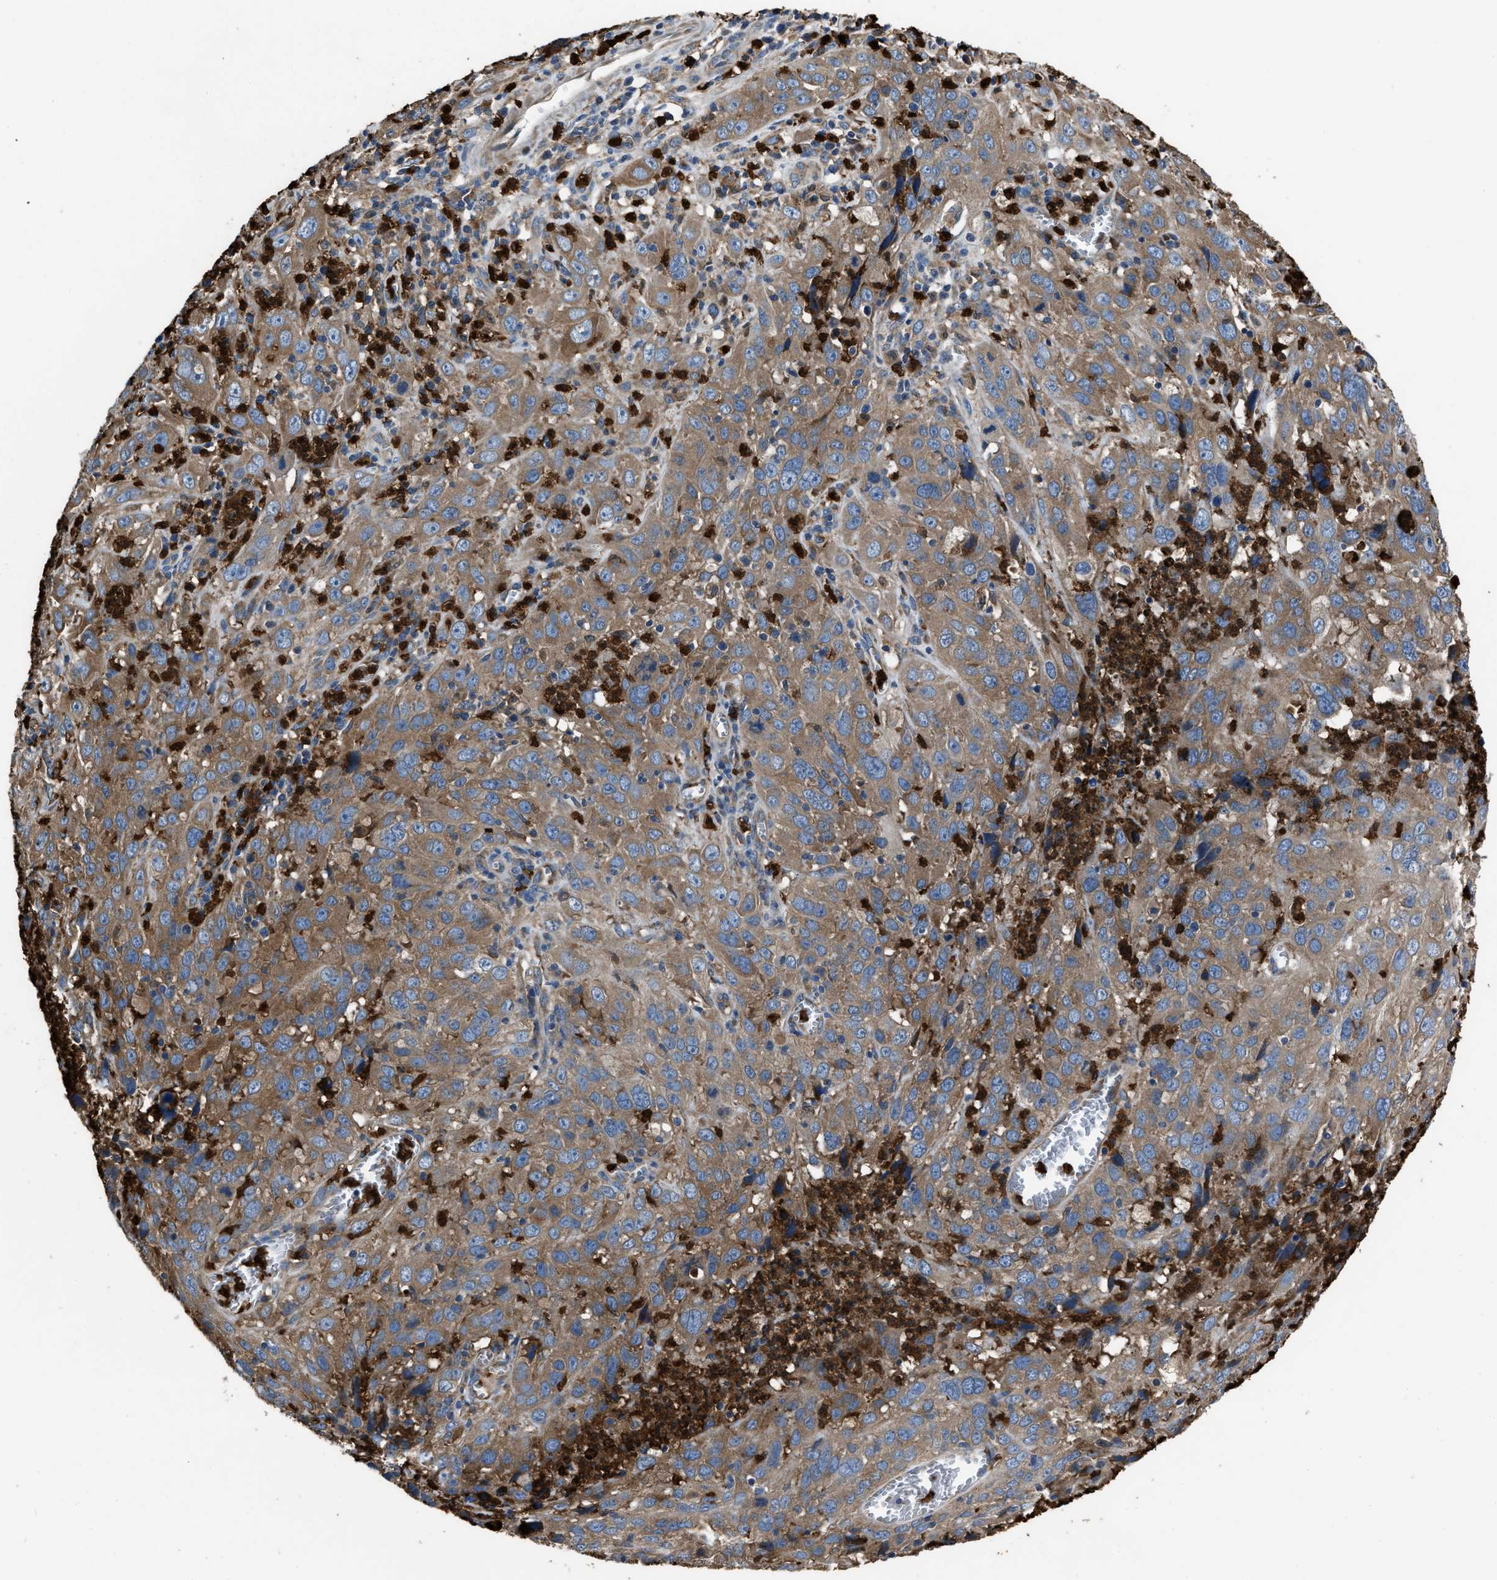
{"staining": {"intensity": "moderate", "quantity": ">75%", "location": "cytoplasmic/membranous"}, "tissue": "cervical cancer", "cell_type": "Tumor cells", "image_type": "cancer", "snomed": [{"axis": "morphology", "description": "Squamous cell carcinoma, NOS"}, {"axis": "topography", "description": "Cervix"}], "caption": "Immunohistochemistry (DAB) staining of cervical cancer reveals moderate cytoplasmic/membranous protein staining in about >75% of tumor cells.", "gene": "ANGPT1", "patient": {"sex": "female", "age": 32}}